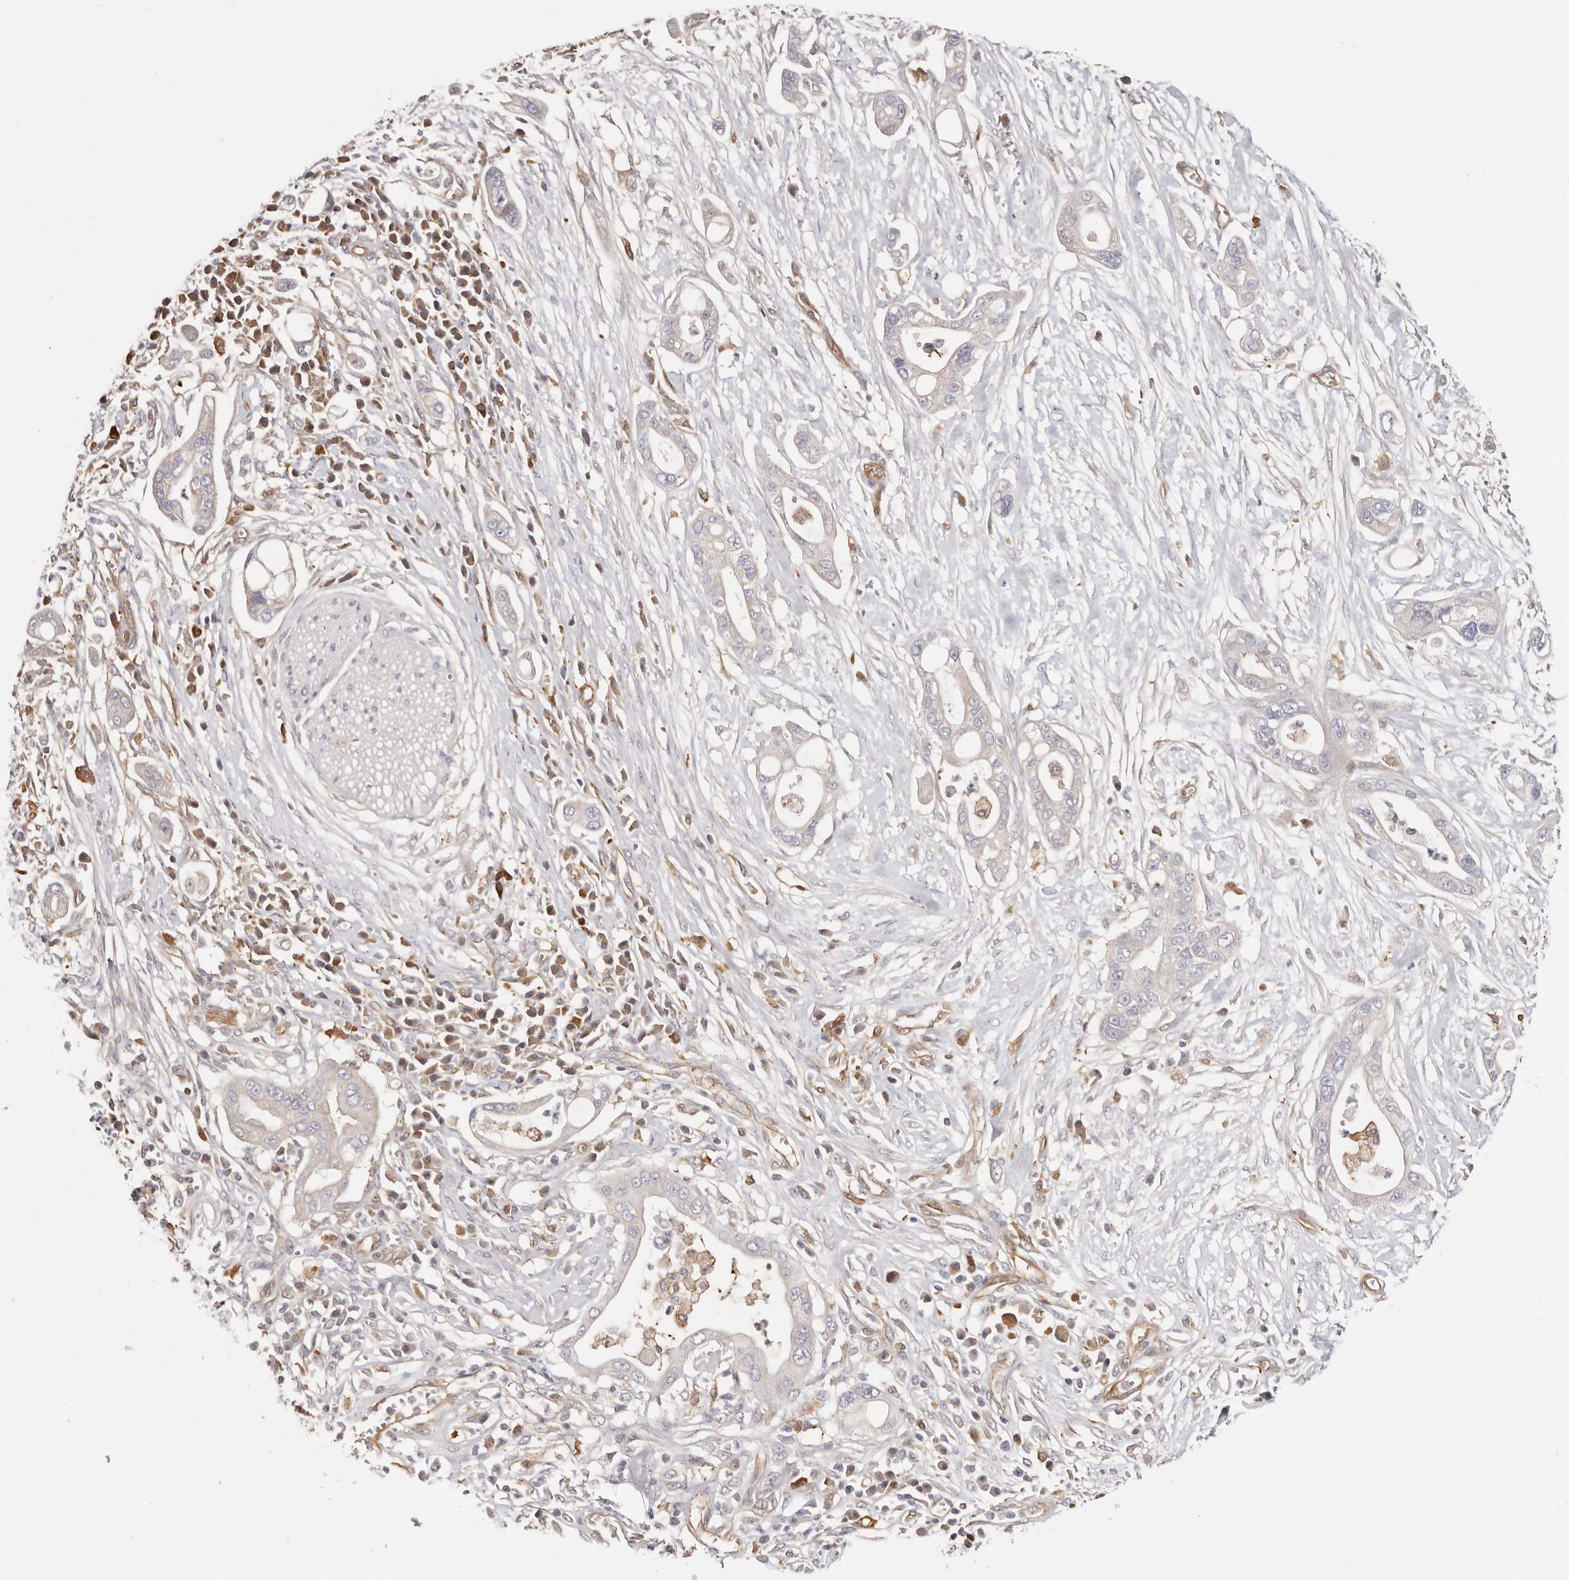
{"staining": {"intensity": "negative", "quantity": "none", "location": "none"}, "tissue": "pancreatic cancer", "cell_type": "Tumor cells", "image_type": "cancer", "snomed": [{"axis": "morphology", "description": "Adenocarcinoma, NOS"}, {"axis": "topography", "description": "Pancreas"}], "caption": "Immunohistochemistry (IHC) image of pancreatic adenocarcinoma stained for a protein (brown), which displays no positivity in tumor cells.", "gene": "LAP3", "patient": {"sex": "male", "age": 68}}